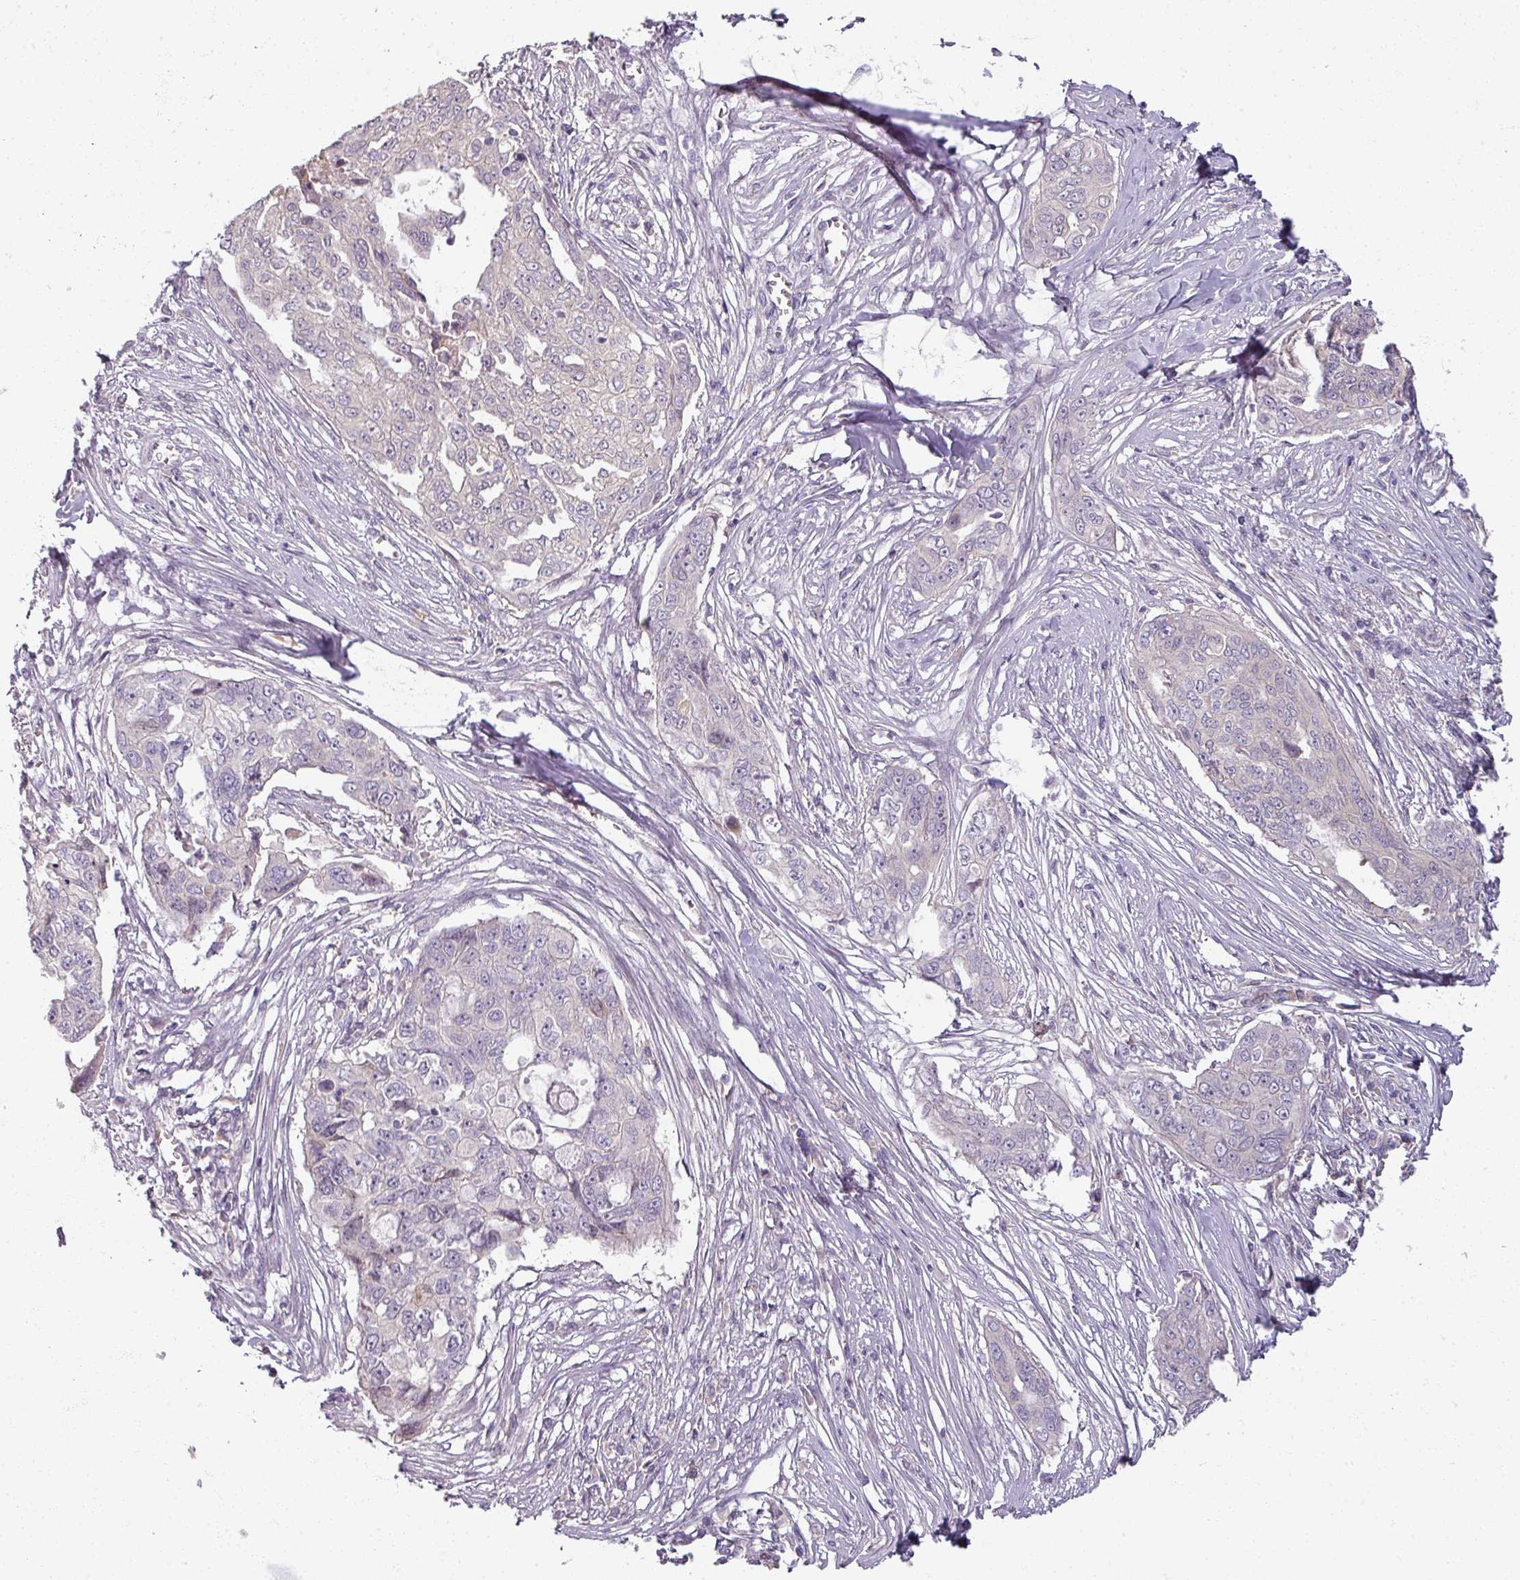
{"staining": {"intensity": "negative", "quantity": "none", "location": "none"}, "tissue": "ovarian cancer", "cell_type": "Tumor cells", "image_type": "cancer", "snomed": [{"axis": "morphology", "description": "Carcinoma, endometroid"}, {"axis": "topography", "description": "Ovary"}], "caption": "There is no significant expression in tumor cells of ovarian endometroid carcinoma. (DAB immunohistochemistry visualized using brightfield microscopy, high magnification).", "gene": "MYMK", "patient": {"sex": "female", "age": 70}}